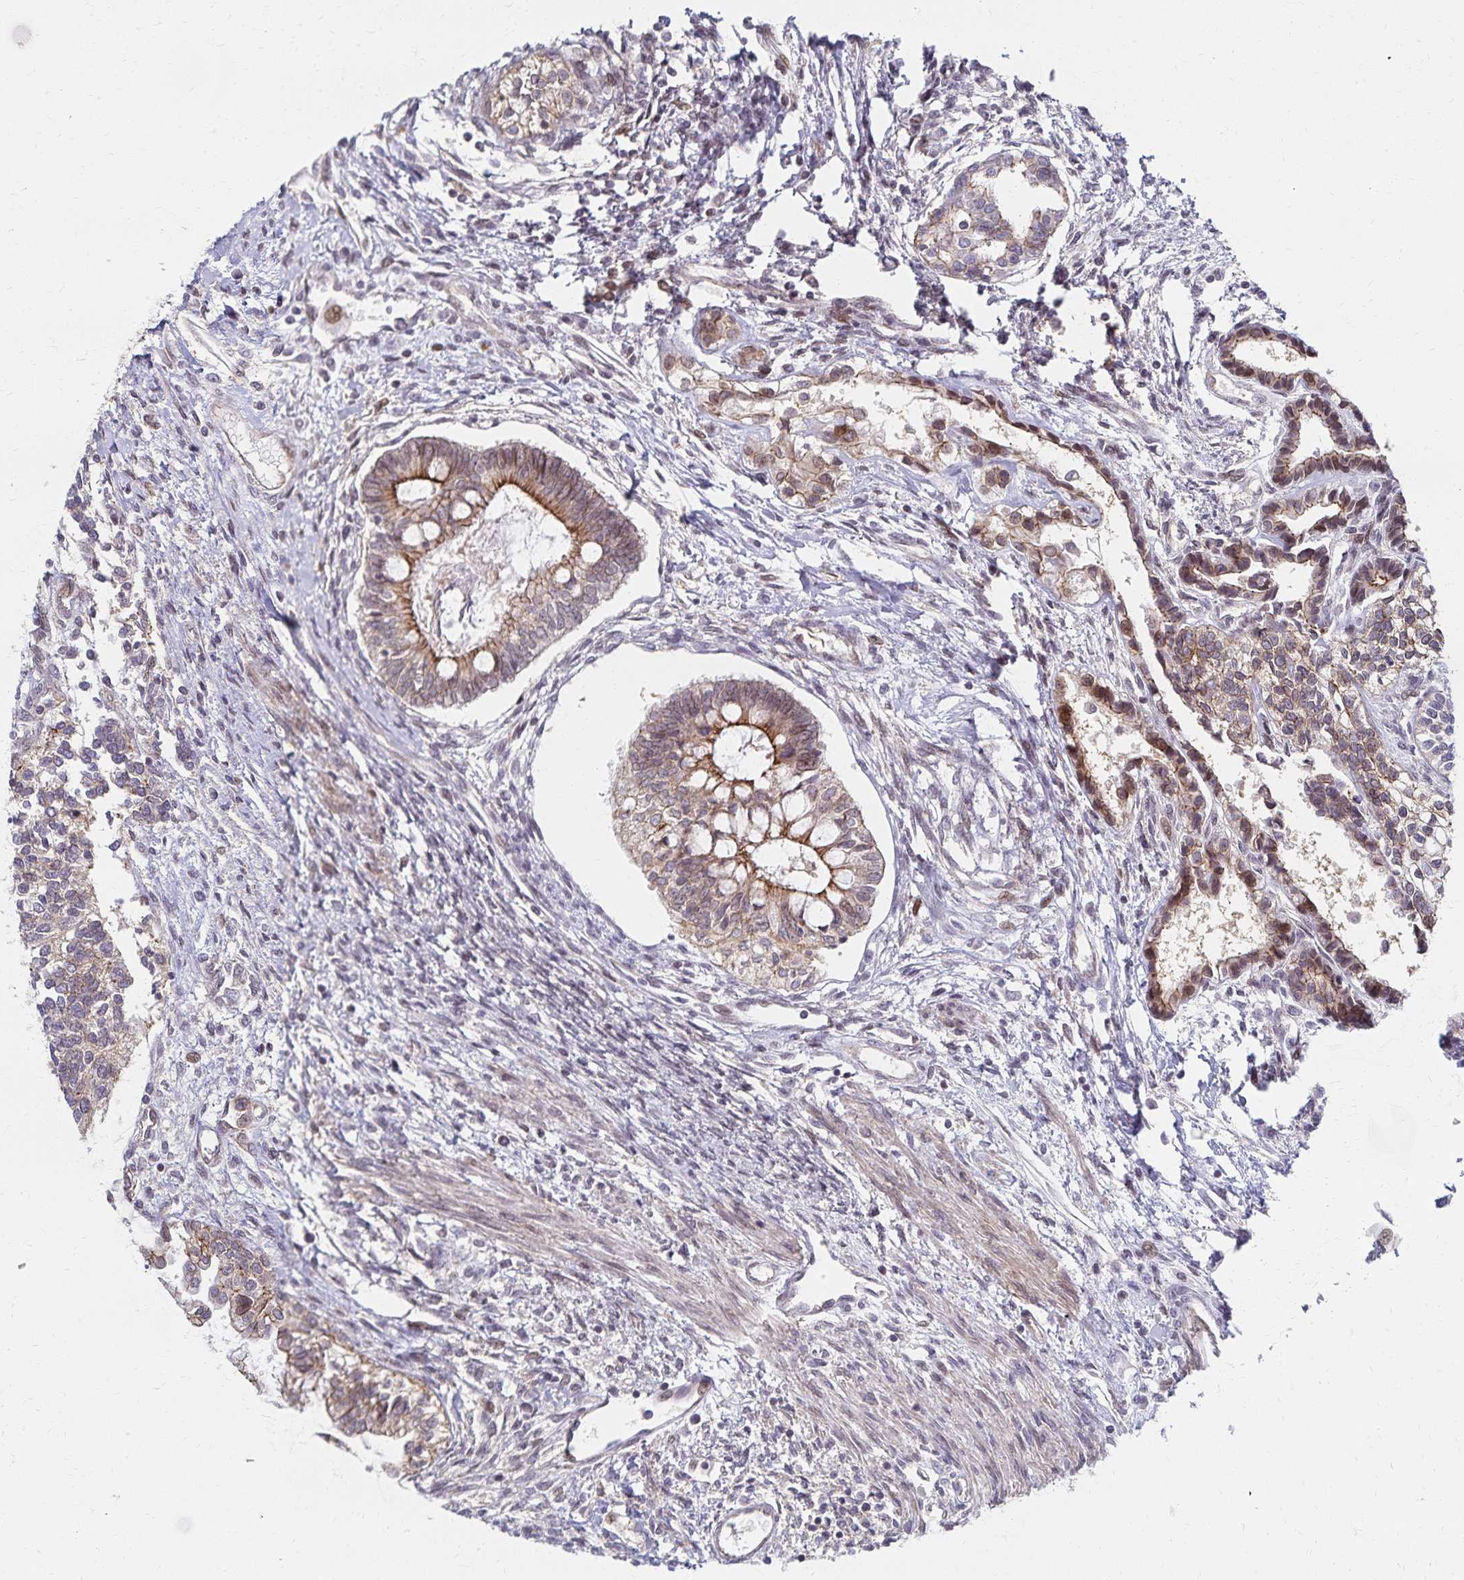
{"staining": {"intensity": "moderate", "quantity": "25%-75%", "location": "cytoplasmic/membranous,nuclear"}, "tissue": "testis cancer", "cell_type": "Tumor cells", "image_type": "cancer", "snomed": [{"axis": "morphology", "description": "Carcinoma, Embryonal, NOS"}, {"axis": "topography", "description": "Testis"}], "caption": "A high-resolution histopathology image shows immunohistochemistry (IHC) staining of testis cancer (embryonal carcinoma), which shows moderate cytoplasmic/membranous and nuclear expression in about 25%-75% of tumor cells. Using DAB (3,3'-diaminobenzidine) (brown) and hematoxylin (blue) stains, captured at high magnification using brightfield microscopy.", "gene": "RAB9B", "patient": {"sex": "male", "age": 37}}